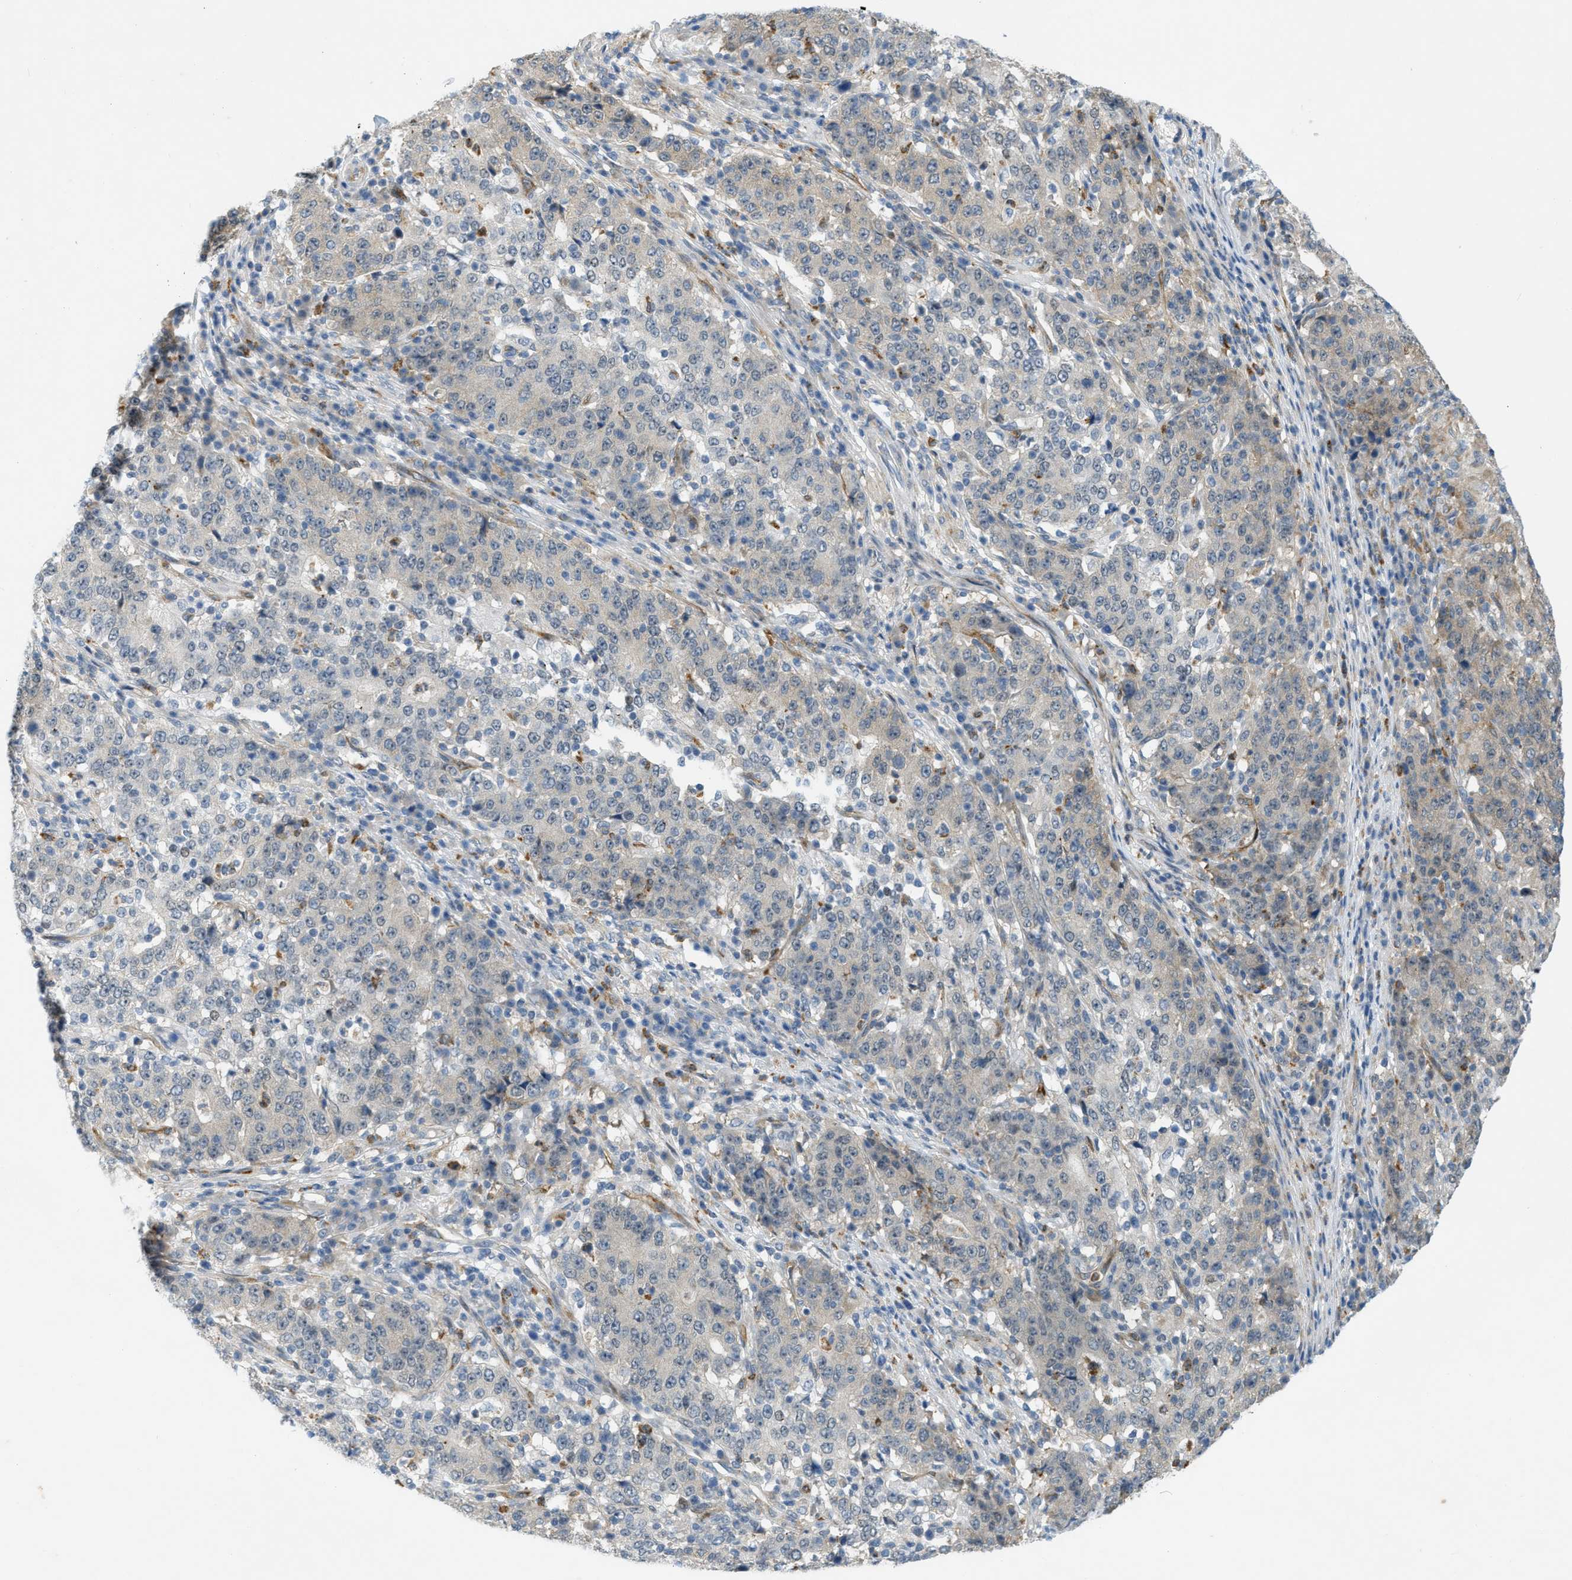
{"staining": {"intensity": "weak", "quantity": "<25%", "location": "cytoplasmic/membranous"}, "tissue": "stomach cancer", "cell_type": "Tumor cells", "image_type": "cancer", "snomed": [{"axis": "morphology", "description": "Adenocarcinoma, NOS"}, {"axis": "topography", "description": "Stomach"}], "caption": "This histopathology image is of stomach cancer stained with immunohistochemistry to label a protein in brown with the nuclei are counter-stained blue. There is no expression in tumor cells.", "gene": "ZNF408", "patient": {"sex": "male", "age": 59}}